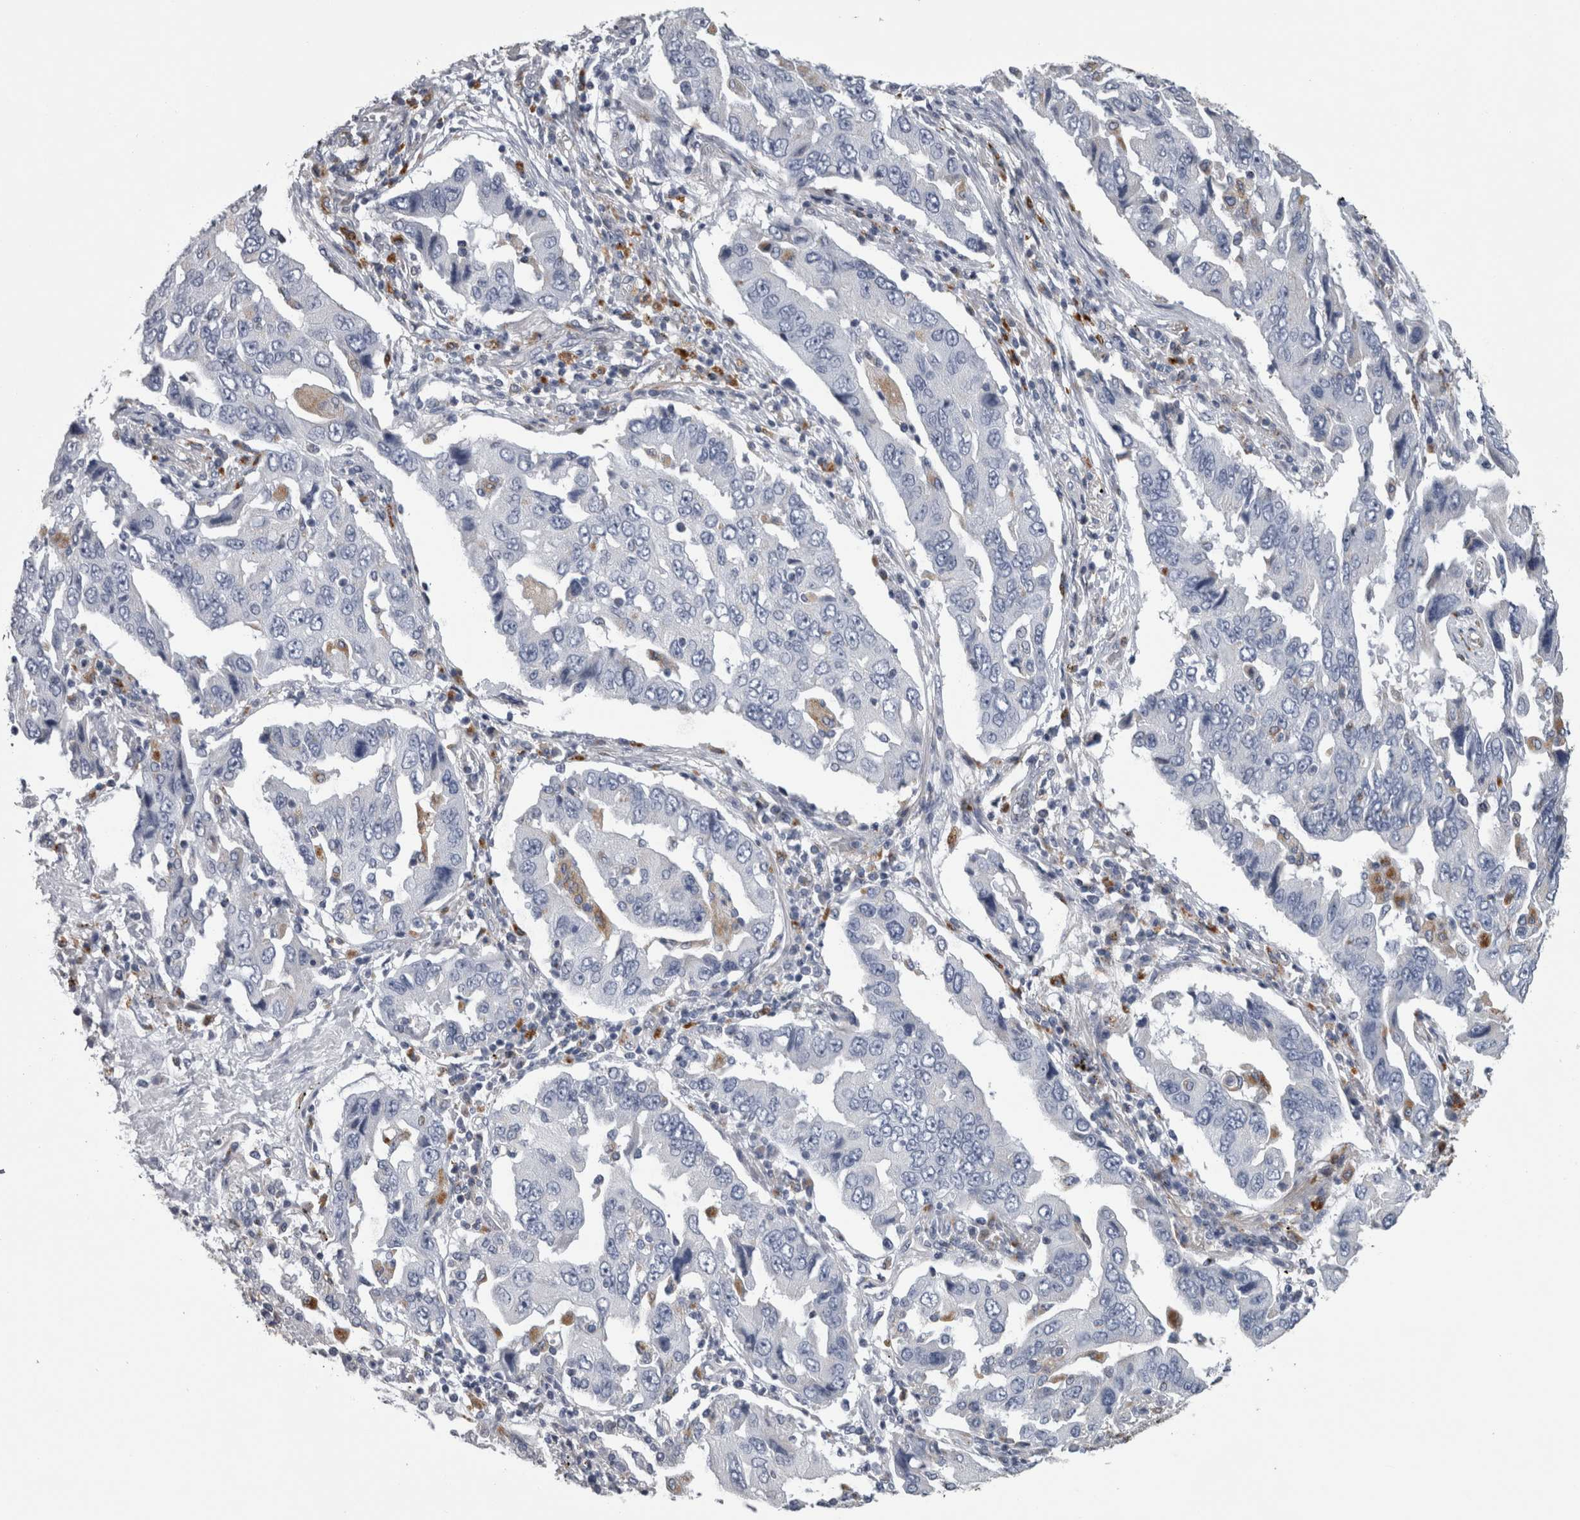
{"staining": {"intensity": "negative", "quantity": "none", "location": "none"}, "tissue": "lung cancer", "cell_type": "Tumor cells", "image_type": "cancer", "snomed": [{"axis": "morphology", "description": "Adenocarcinoma, NOS"}, {"axis": "topography", "description": "Lung"}], "caption": "Tumor cells show no significant protein staining in adenocarcinoma (lung).", "gene": "DPP7", "patient": {"sex": "female", "age": 65}}